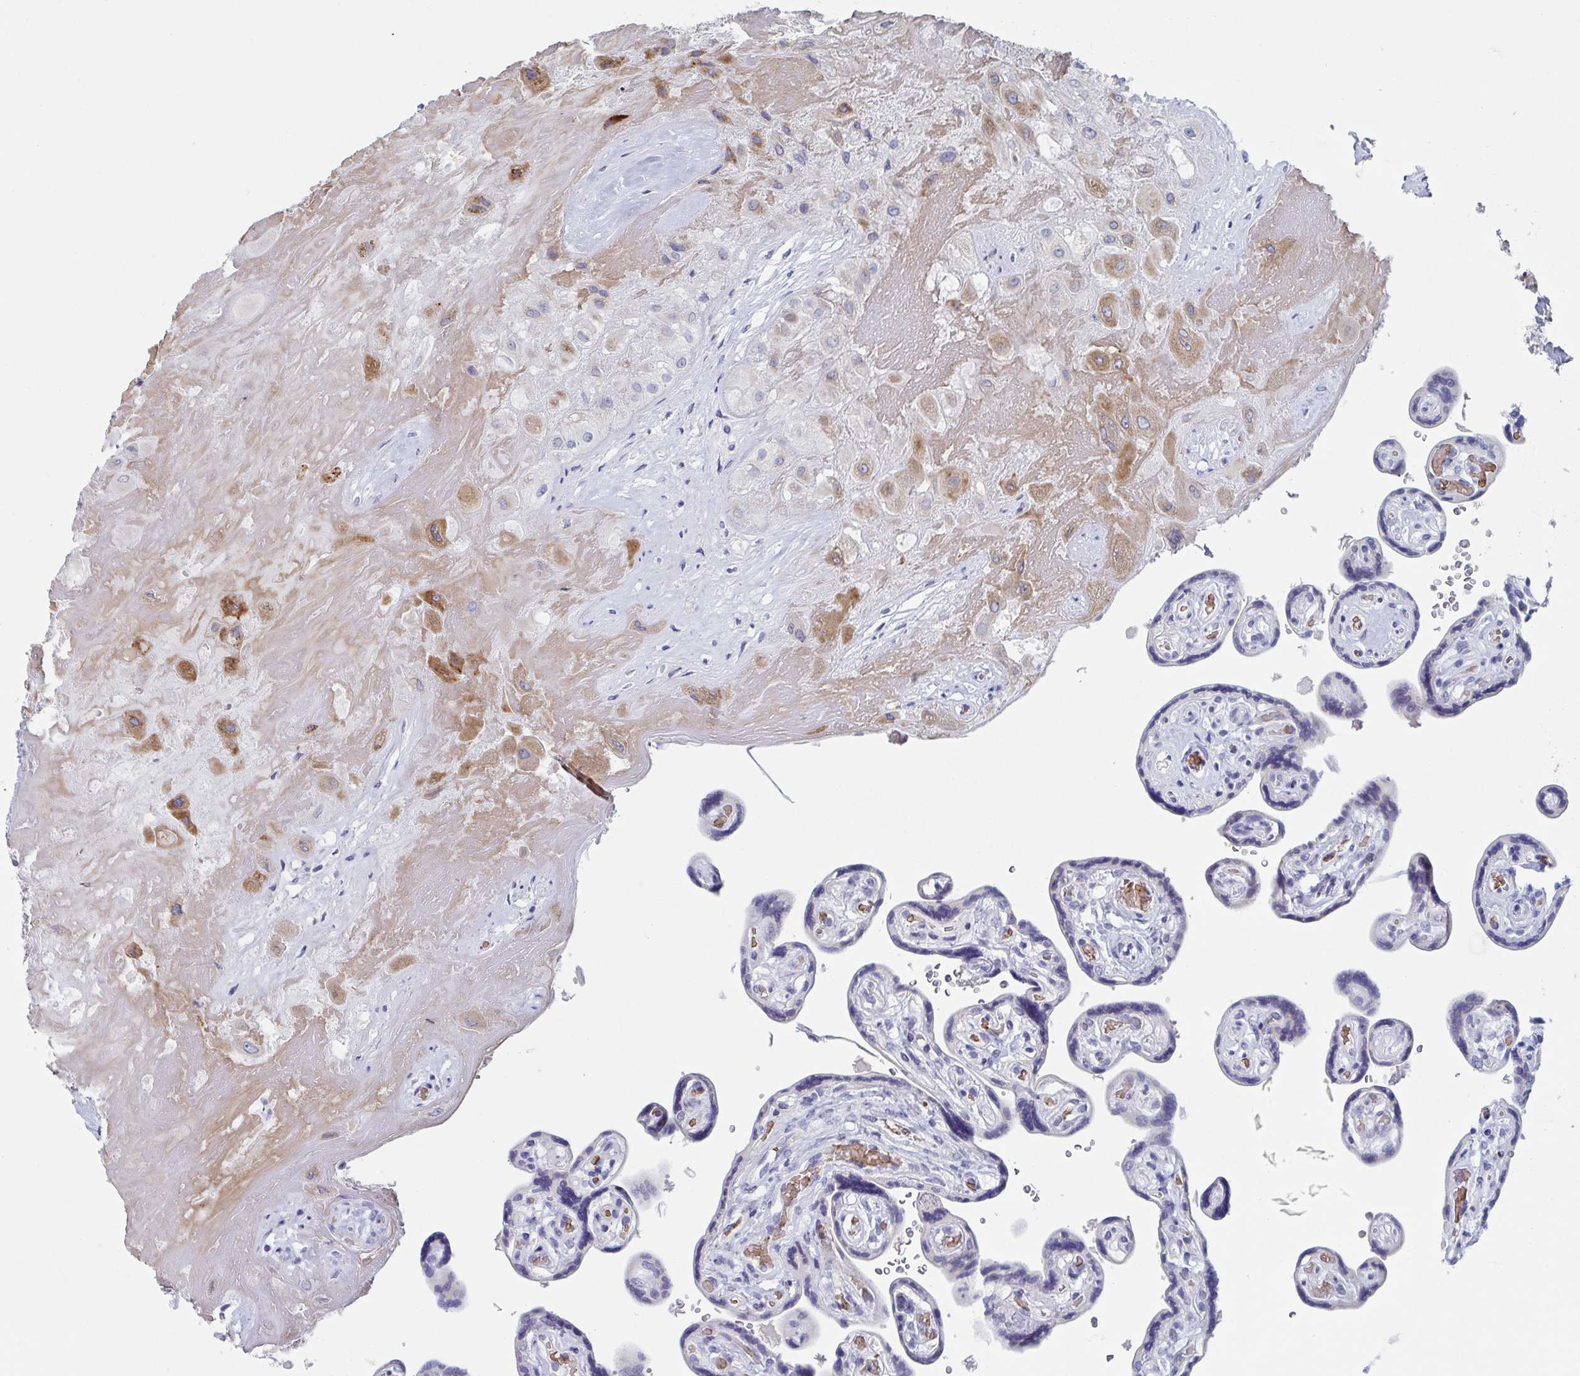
{"staining": {"intensity": "moderate", "quantity": "25%-75%", "location": "cytoplasmic/membranous"}, "tissue": "placenta", "cell_type": "Decidual cells", "image_type": "normal", "snomed": [{"axis": "morphology", "description": "Normal tissue, NOS"}, {"axis": "topography", "description": "Placenta"}], "caption": "Human placenta stained with a brown dye reveals moderate cytoplasmic/membranous positive positivity in approximately 25%-75% of decidual cells.", "gene": "NT5C3B", "patient": {"sex": "female", "age": 32}}